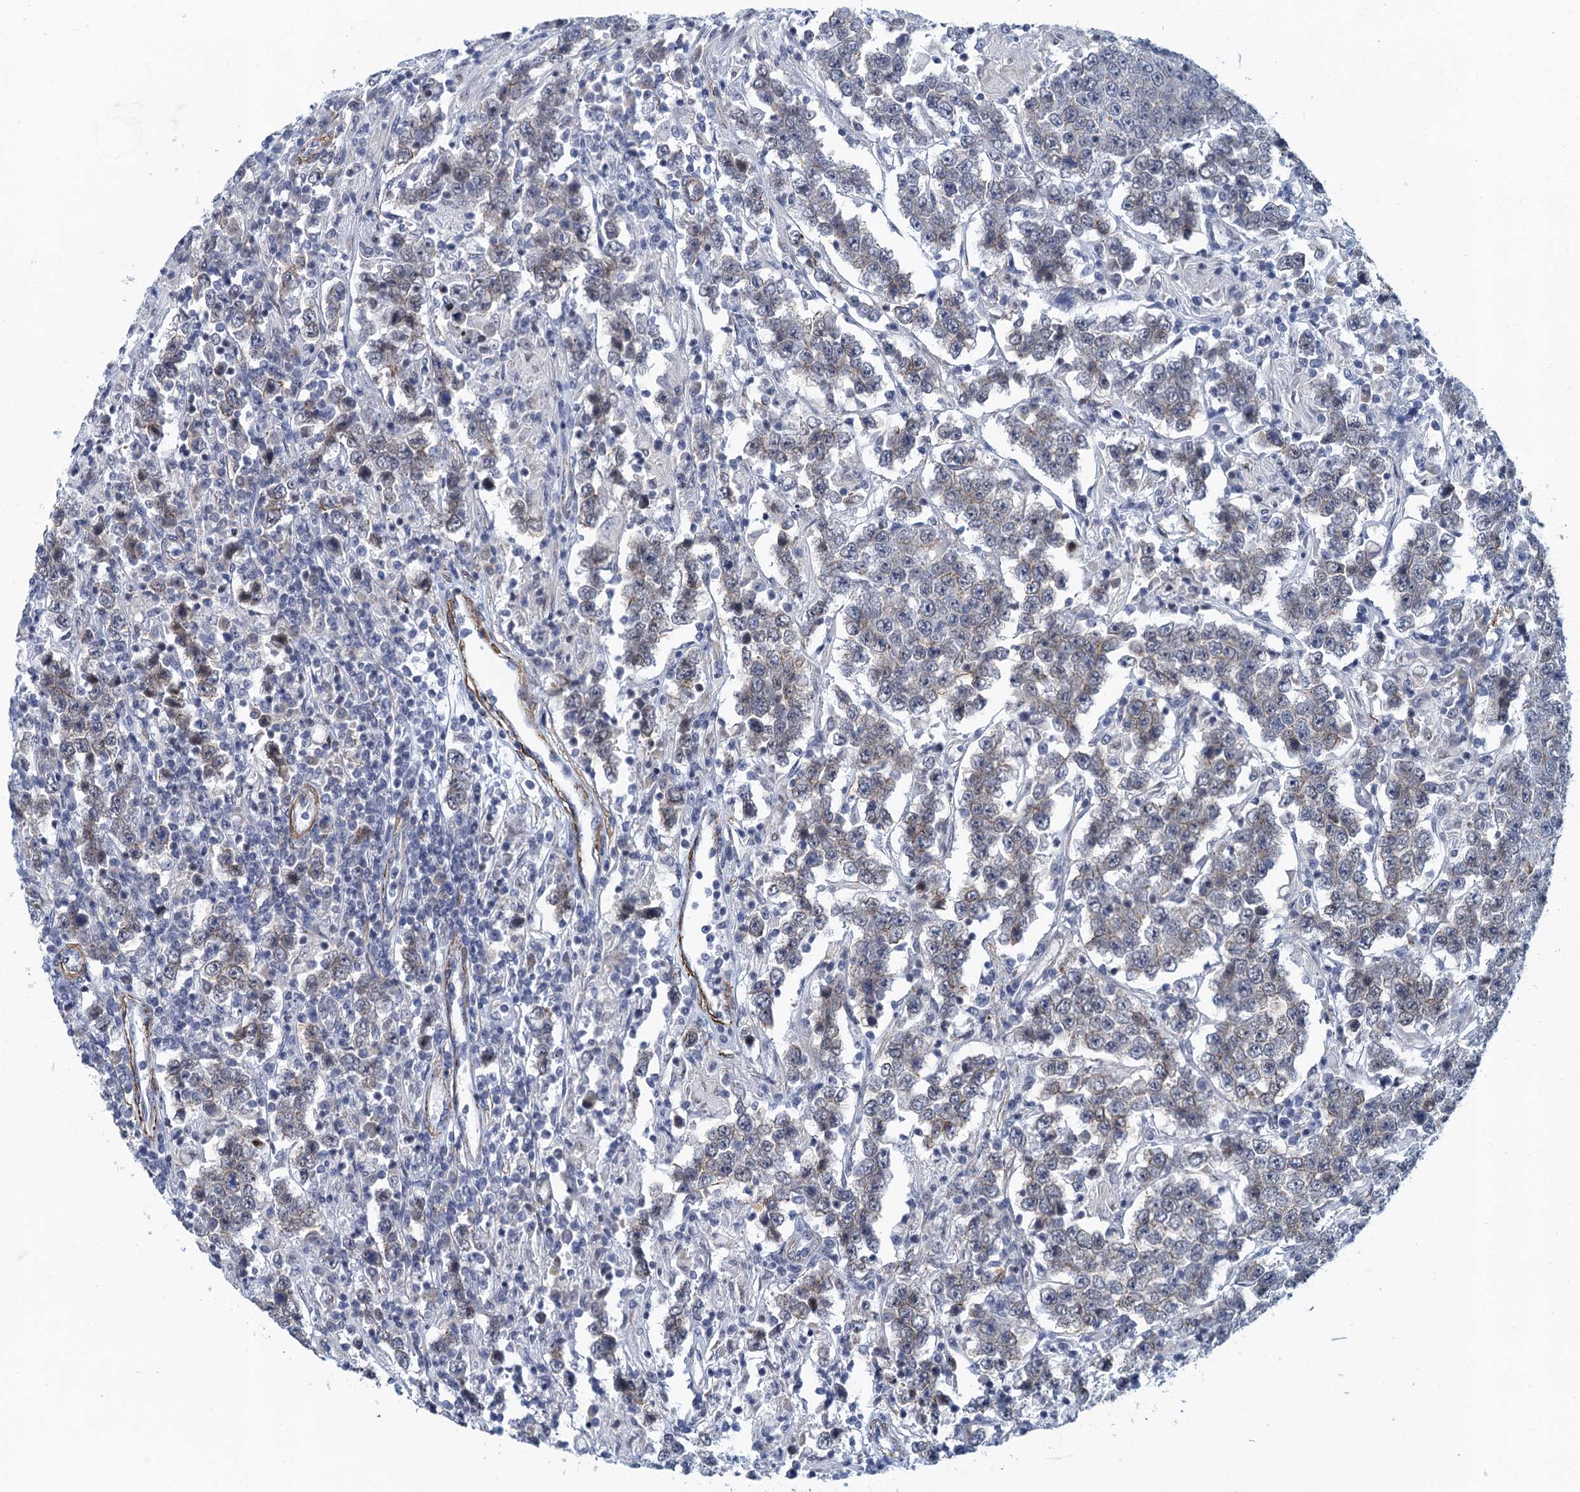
{"staining": {"intensity": "weak", "quantity": "25%-75%", "location": "cytoplasmic/membranous"}, "tissue": "testis cancer", "cell_type": "Tumor cells", "image_type": "cancer", "snomed": [{"axis": "morphology", "description": "Normal tissue, NOS"}, {"axis": "morphology", "description": "Urothelial carcinoma, High grade"}, {"axis": "morphology", "description": "Seminoma, NOS"}, {"axis": "morphology", "description": "Carcinoma, Embryonal, NOS"}, {"axis": "topography", "description": "Urinary bladder"}, {"axis": "topography", "description": "Testis"}], "caption": "Immunohistochemistry staining of testis cancer (embryonal carcinoma), which exhibits low levels of weak cytoplasmic/membranous positivity in about 25%-75% of tumor cells indicating weak cytoplasmic/membranous protein positivity. The staining was performed using DAB (brown) for protein detection and nuclei were counterstained in hematoxylin (blue).", "gene": "ALG2", "patient": {"sex": "male", "age": 41}}